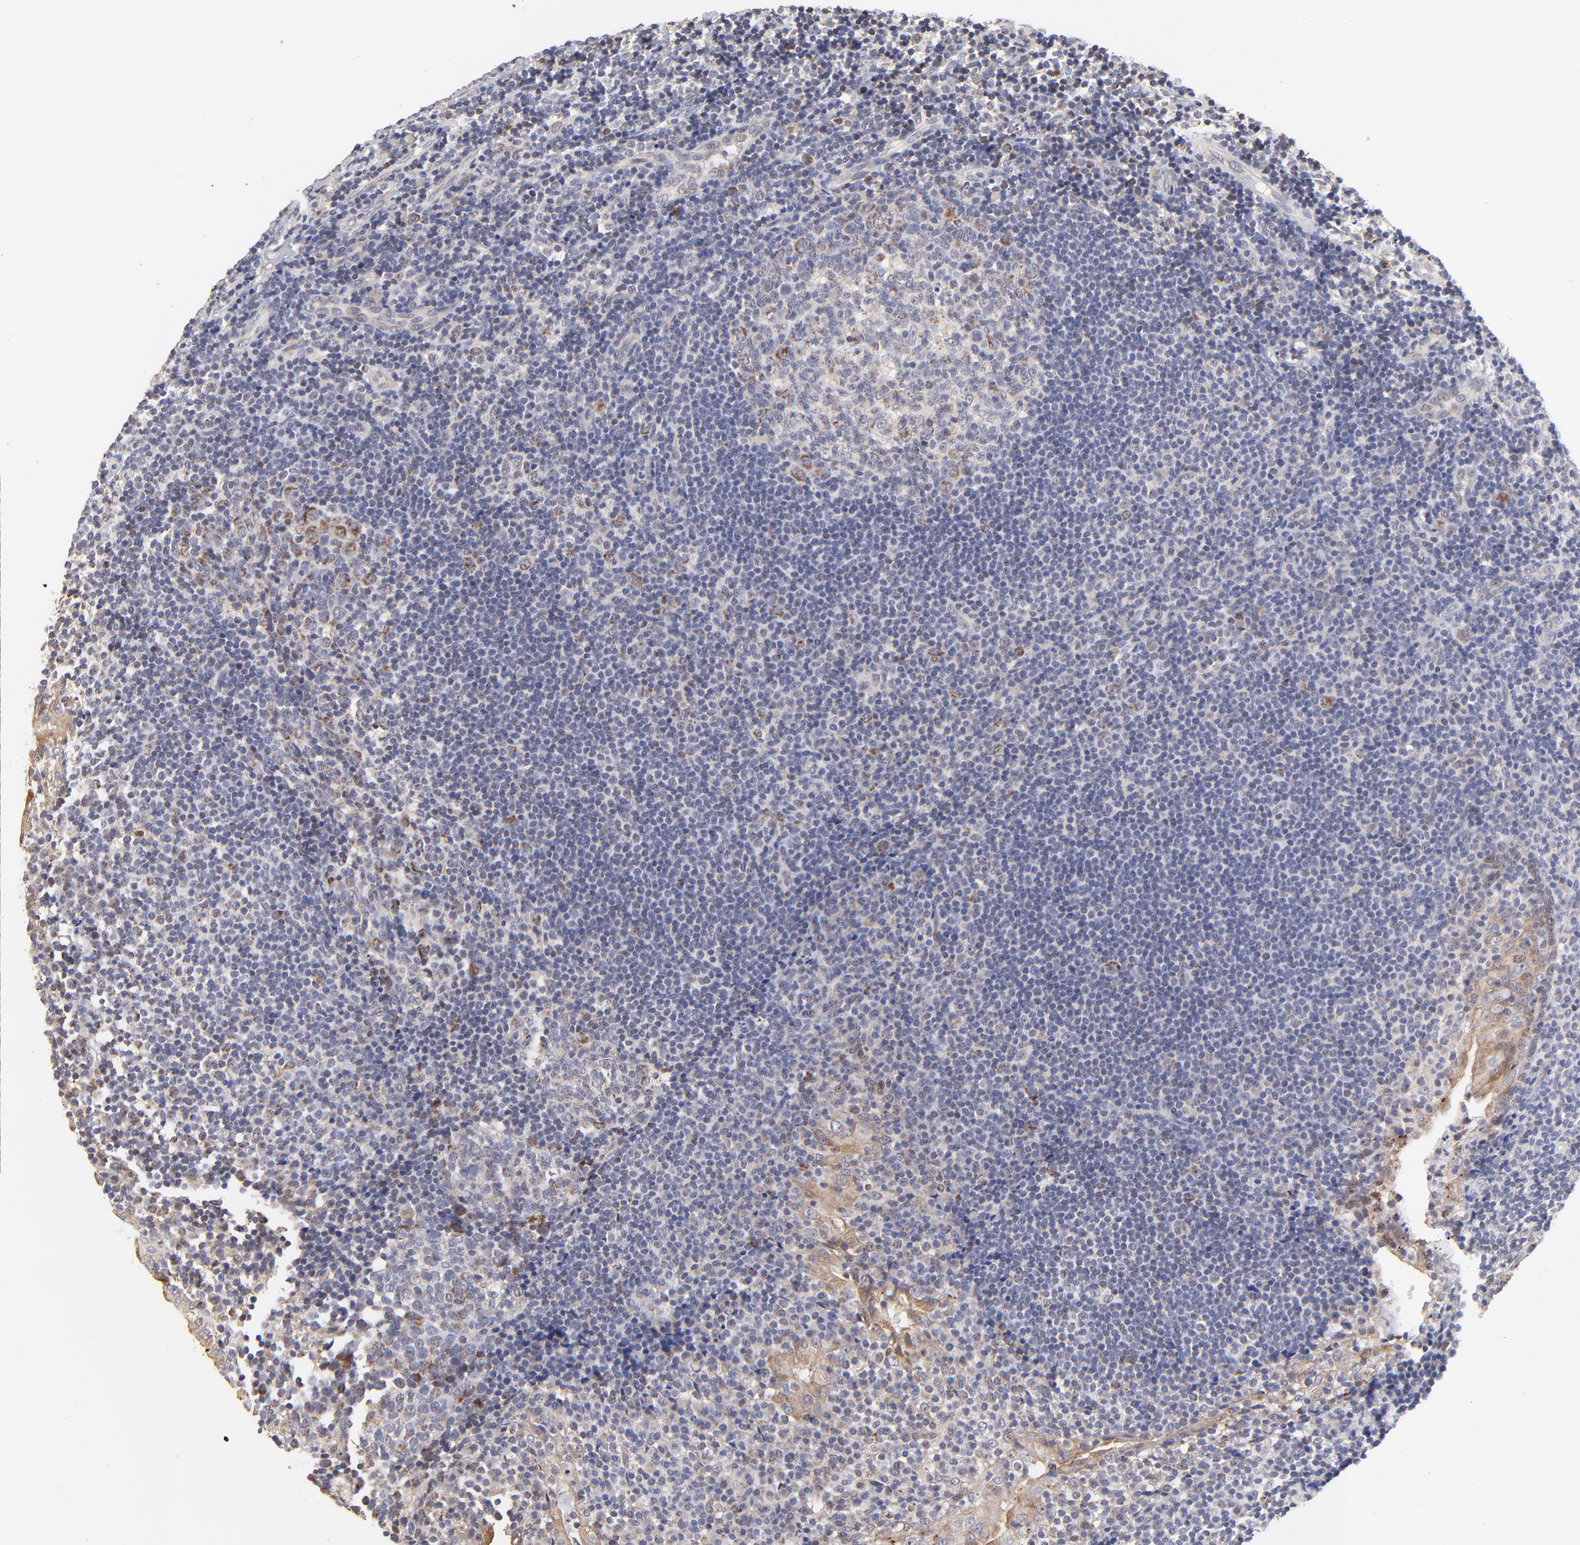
{"staining": {"intensity": "moderate", "quantity": "<25%", "location": "cytoplasmic/membranous"}, "tissue": "tonsil", "cell_type": "Germinal center cells", "image_type": "normal", "snomed": [{"axis": "morphology", "description": "Normal tissue, NOS"}, {"axis": "topography", "description": "Tonsil"}], "caption": "Immunohistochemical staining of benign human tonsil reveals moderate cytoplasmic/membranous protein staining in approximately <25% of germinal center cells. (DAB IHC, brown staining for protein, blue staining for nuclei).", "gene": "FBXL12", "patient": {"sex": "female", "age": 40}}